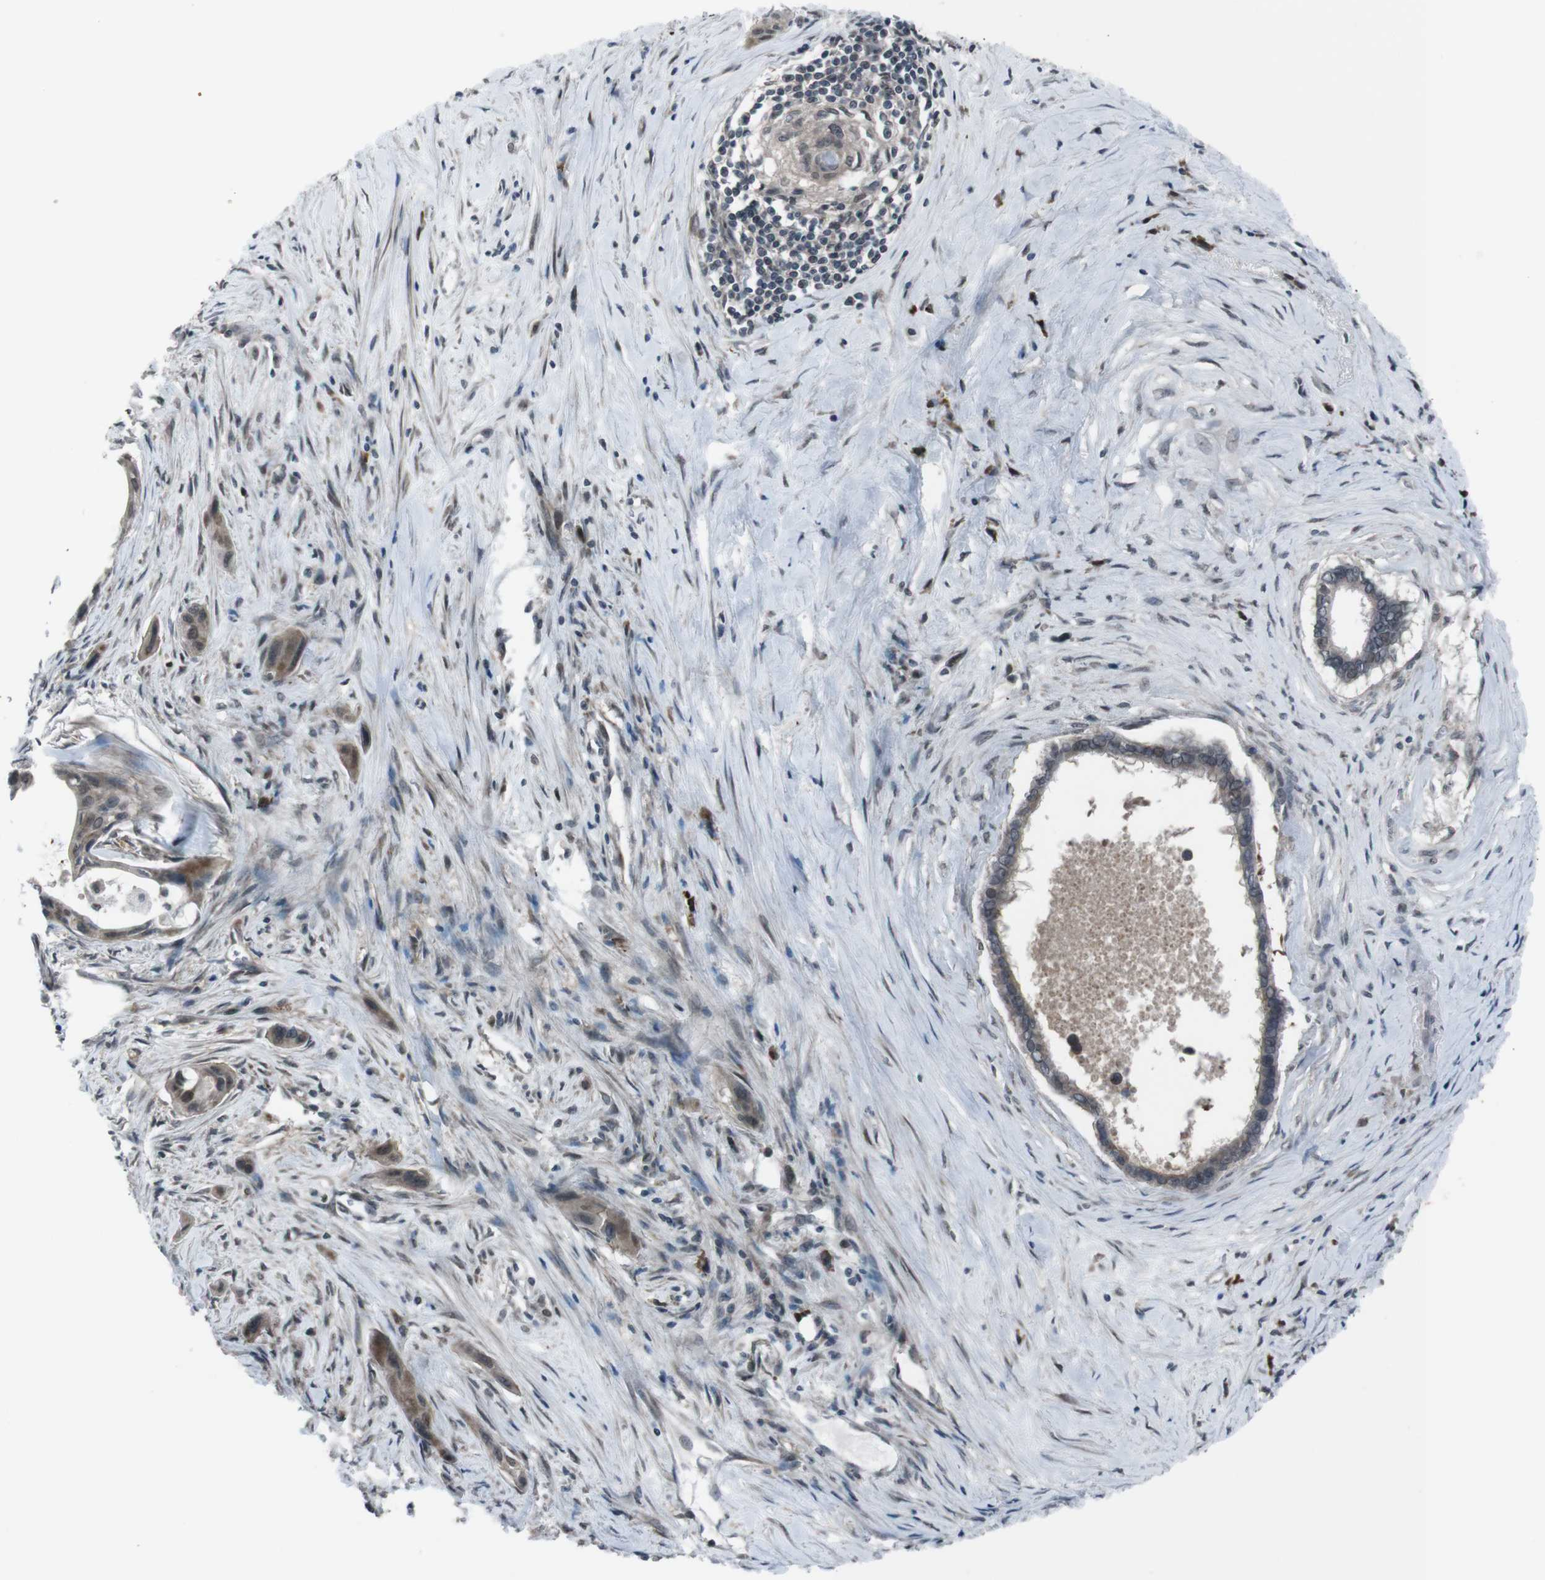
{"staining": {"intensity": "moderate", "quantity": "25%-75%", "location": "cytoplasmic/membranous,nuclear"}, "tissue": "pancreatic cancer", "cell_type": "Tumor cells", "image_type": "cancer", "snomed": [{"axis": "morphology", "description": "Adenocarcinoma, NOS"}, {"axis": "topography", "description": "Pancreas"}], "caption": "Adenocarcinoma (pancreatic) was stained to show a protein in brown. There is medium levels of moderate cytoplasmic/membranous and nuclear staining in approximately 25%-75% of tumor cells. (Stains: DAB (3,3'-diaminobenzidine) in brown, nuclei in blue, Microscopy: brightfield microscopy at high magnification).", "gene": "SS18L1", "patient": {"sex": "male", "age": 73}}